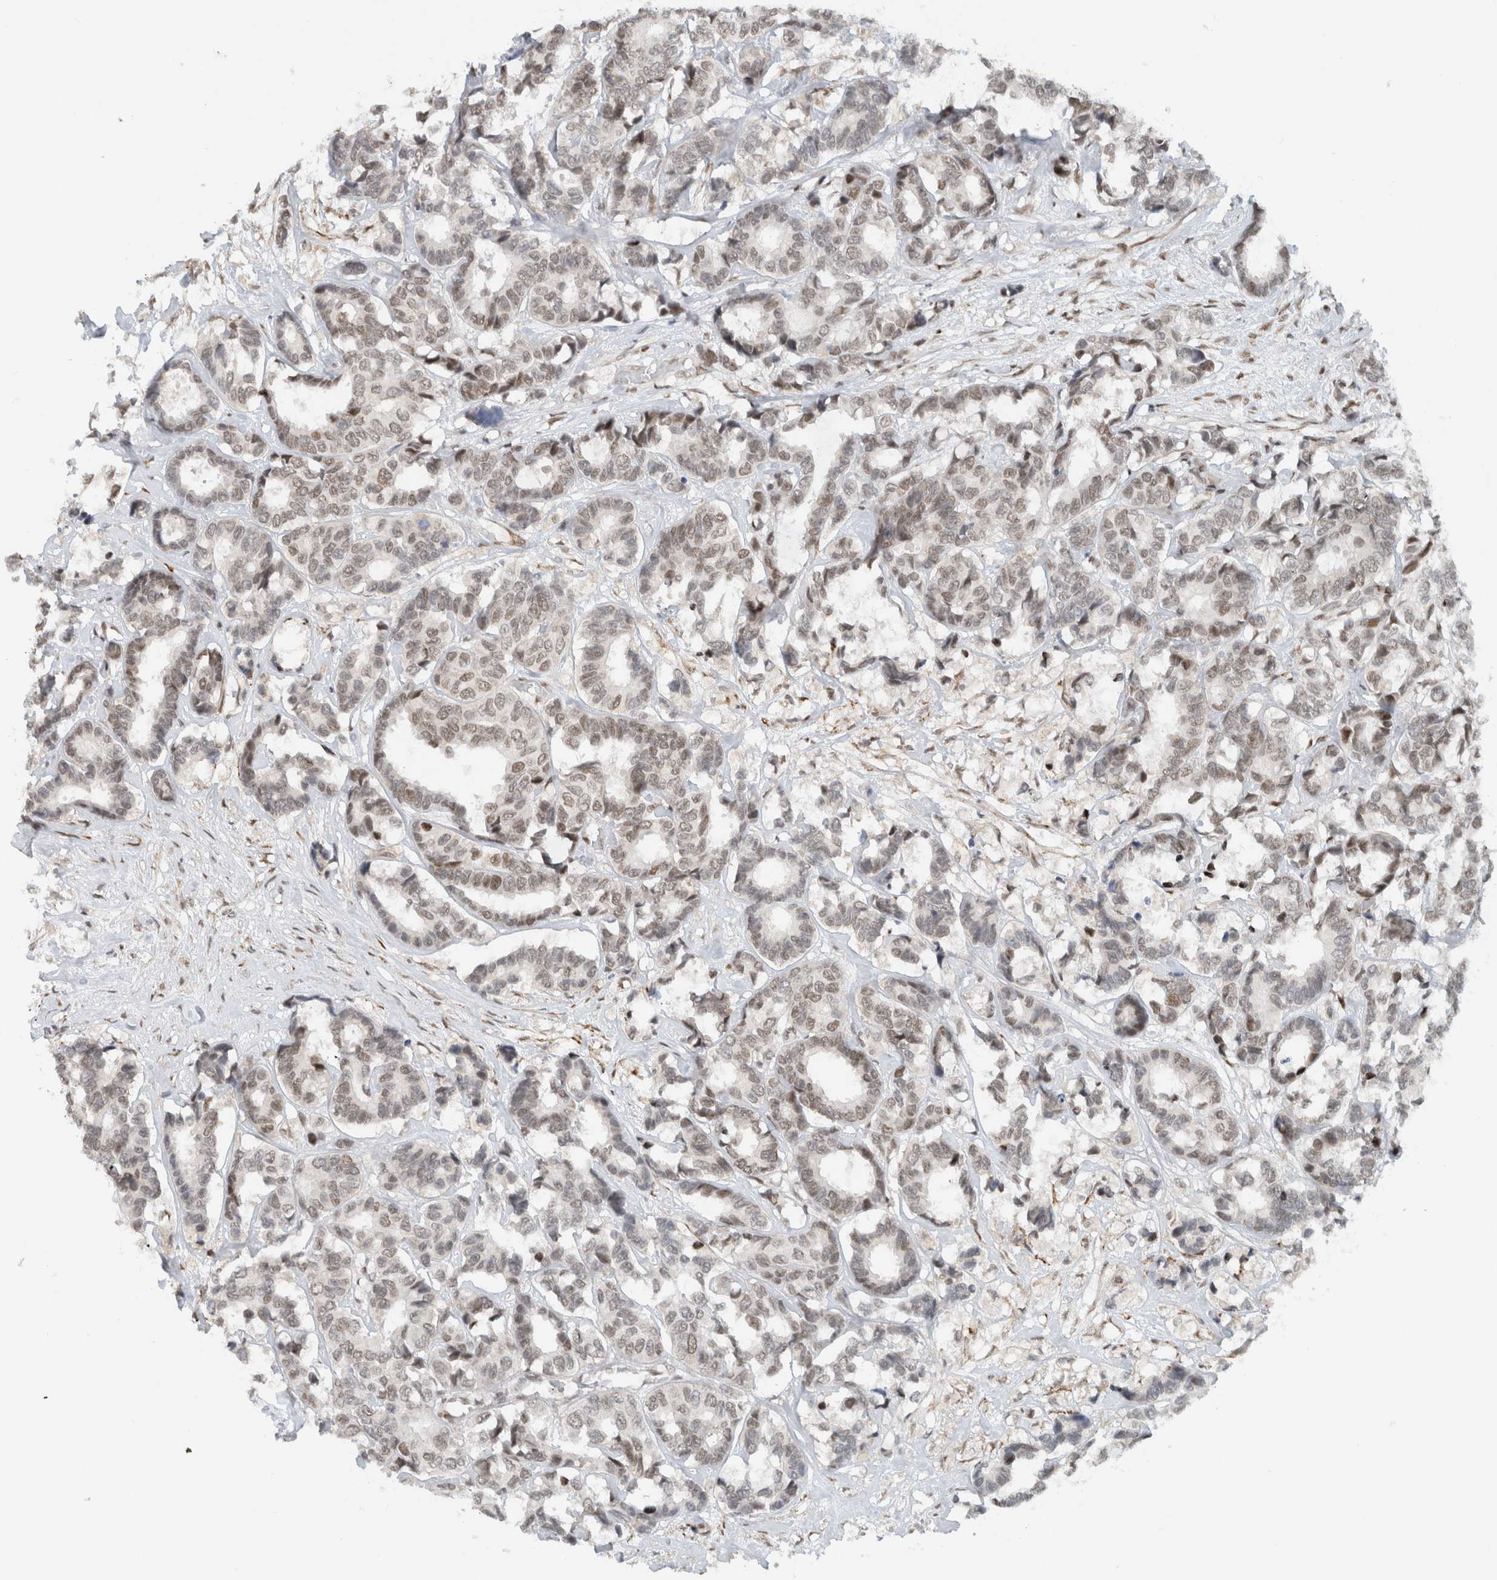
{"staining": {"intensity": "weak", "quantity": ">75%", "location": "nuclear"}, "tissue": "breast cancer", "cell_type": "Tumor cells", "image_type": "cancer", "snomed": [{"axis": "morphology", "description": "Duct carcinoma"}, {"axis": "topography", "description": "Breast"}], "caption": "Breast cancer (invasive ductal carcinoma) stained for a protein shows weak nuclear positivity in tumor cells.", "gene": "HNRNPR", "patient": {"sex": "female", "age": 87}}